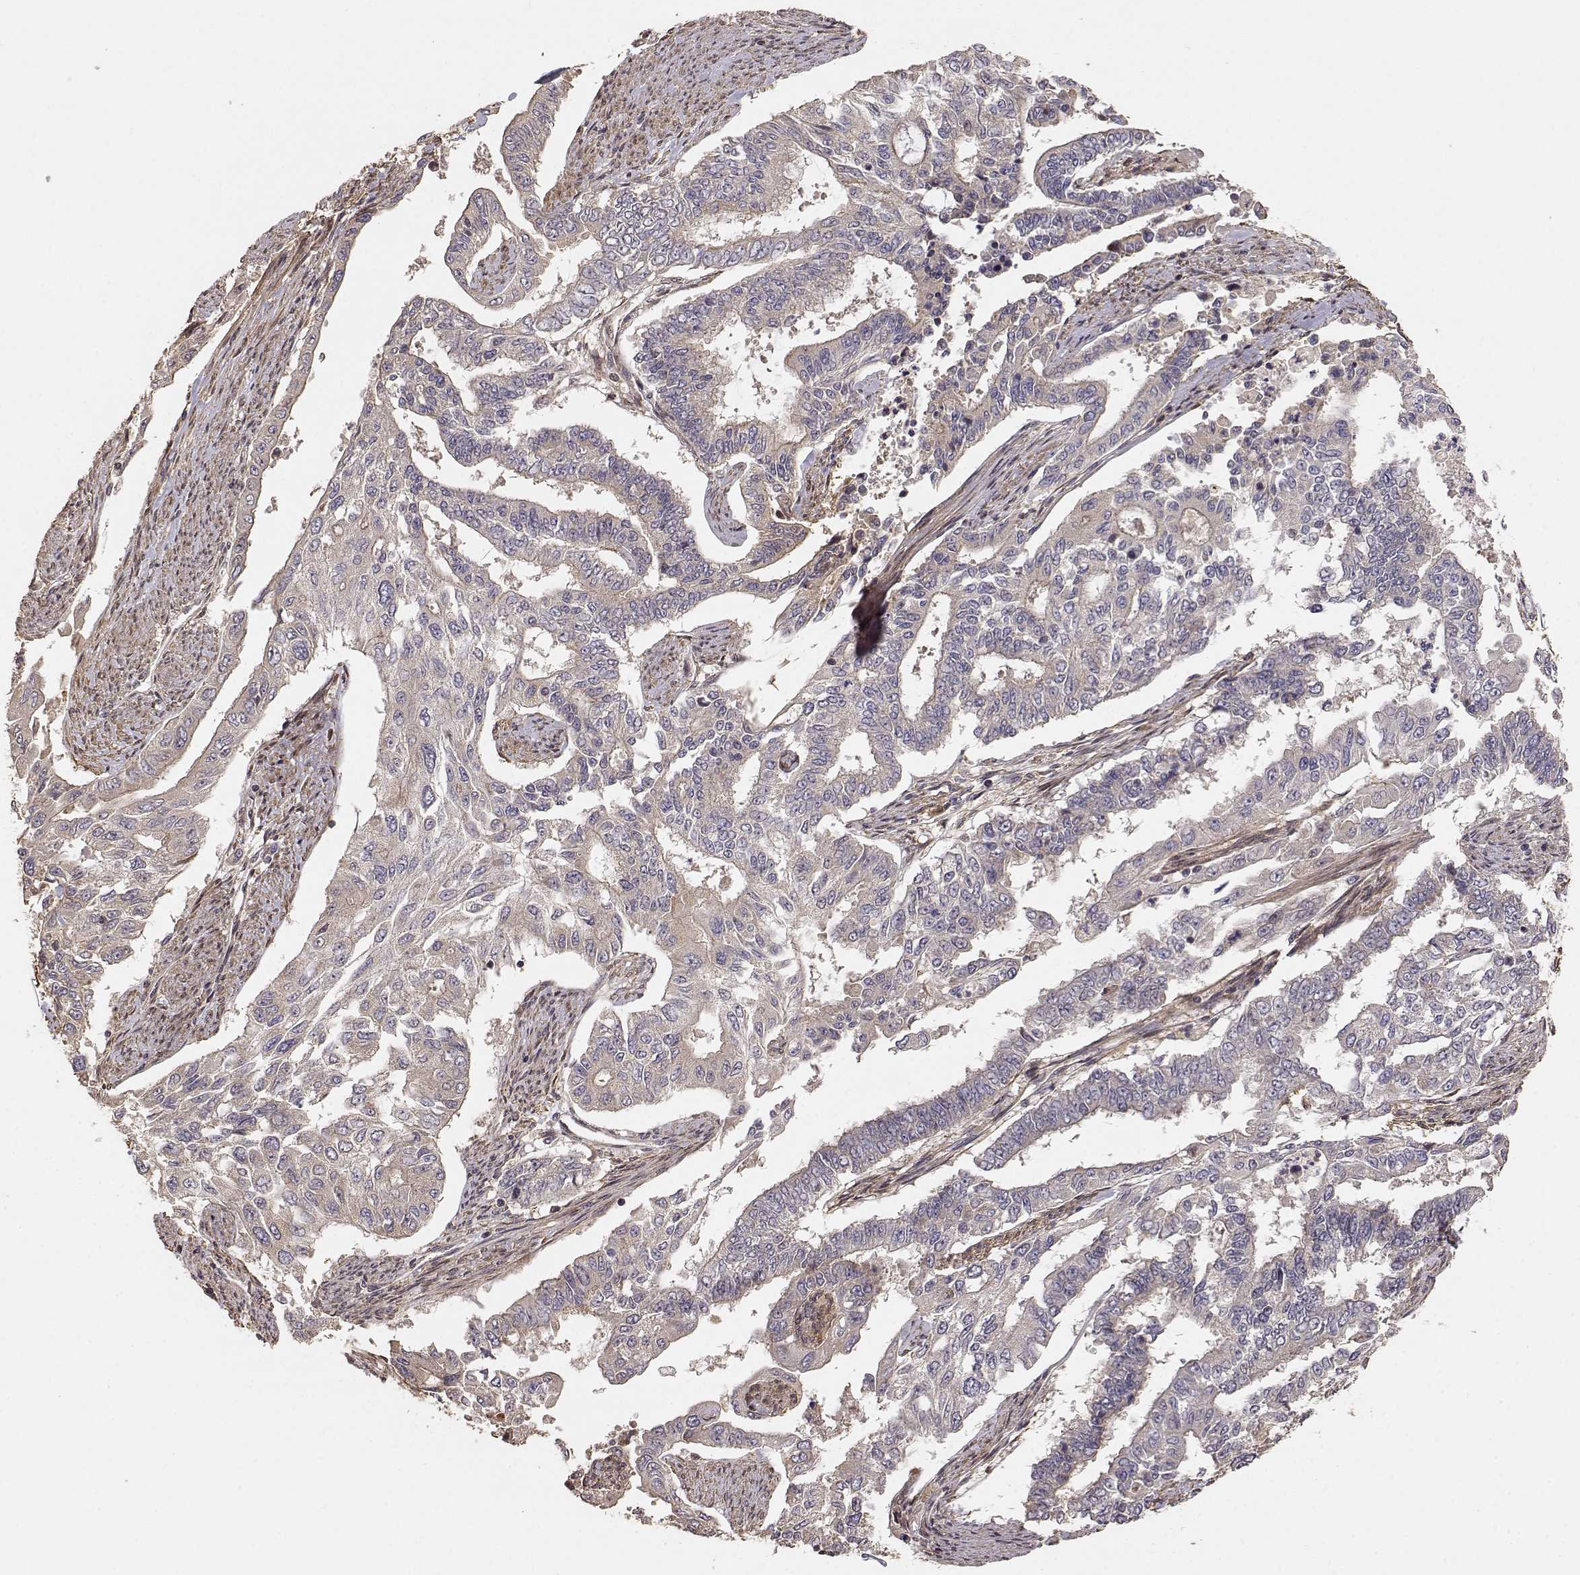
{"staining": {"intensity": "weak", "quantity": "25%-75%", "location": "cytoplasmic/membranous"}, "tissue": "endometrial cancer", "cell_type": "Tumor cells", "image_type": "cancer", "snomed": [{"axis": "morphology", "description": "Adenocarcinoma, NOS"}, {"axis": "topography", "description": "Uterus"}], "caption": "About 25%-75% of tumor cells in endometrial adenocarcinoma display weak cytoplasmic/membranous protein staining as visualized by brown immunohistochemical staining.", "gene": "PICK1", "patient": {"sex": "female", "age": 59}}